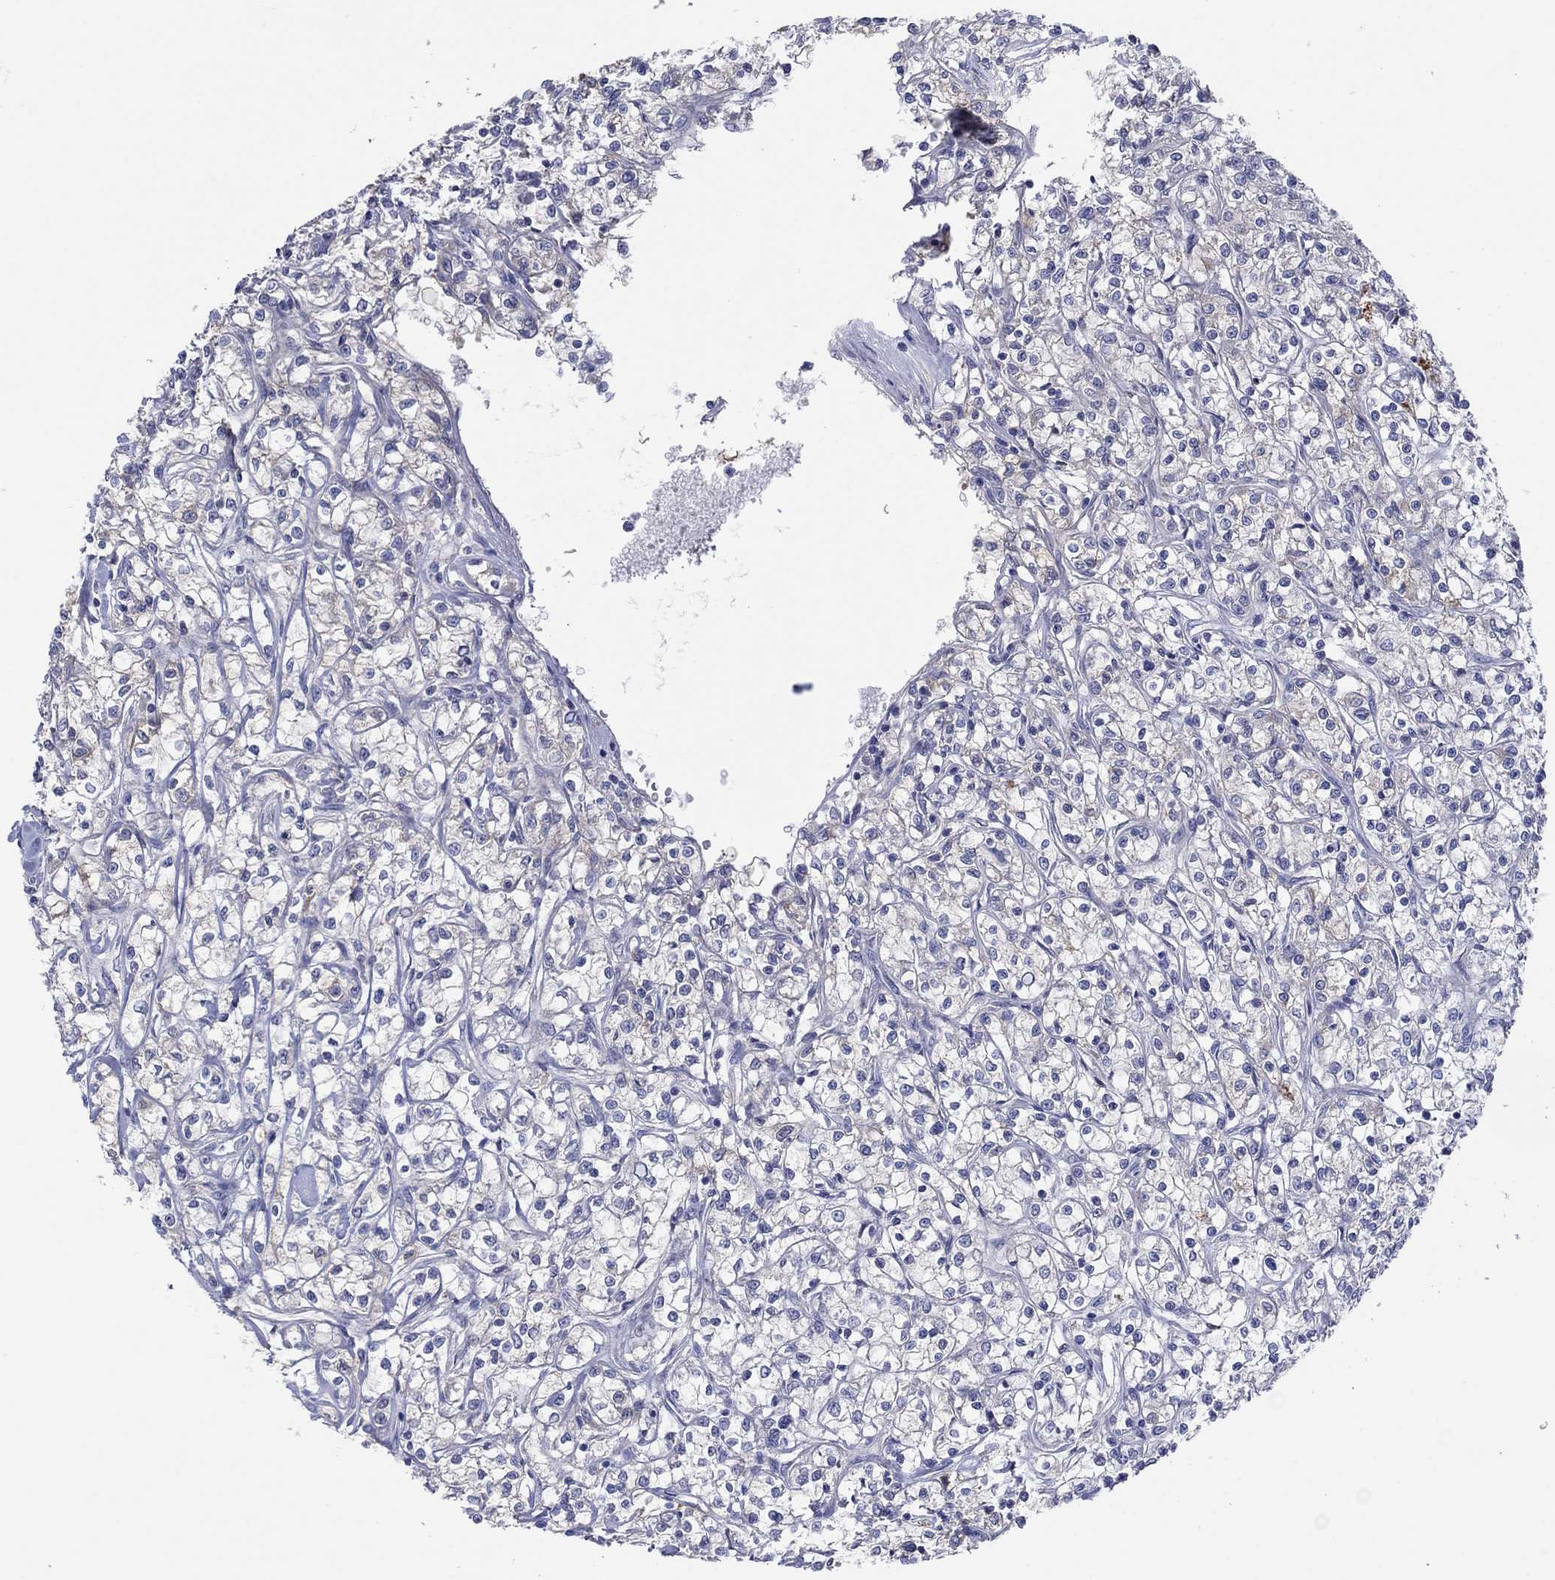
{"staining": {"intensity": "negative", "quantity": "none", "location": "none"}, "tissue": "renal cancer", "cell_type": "Tumor cells", "image_type": "cancer", "snomed": [{"axis": "morphology", "description": "Adenocarcinoma, NOS"}, {"axis": "topography", "description": "Kidney"}], "caption": "Human renal cancer (adenocarcinoma) stained for a protein using IHC exhibits no positivity in tumor cells.", "gene": "PLCL2", "patient": {"sex": "female", "age": 59}}